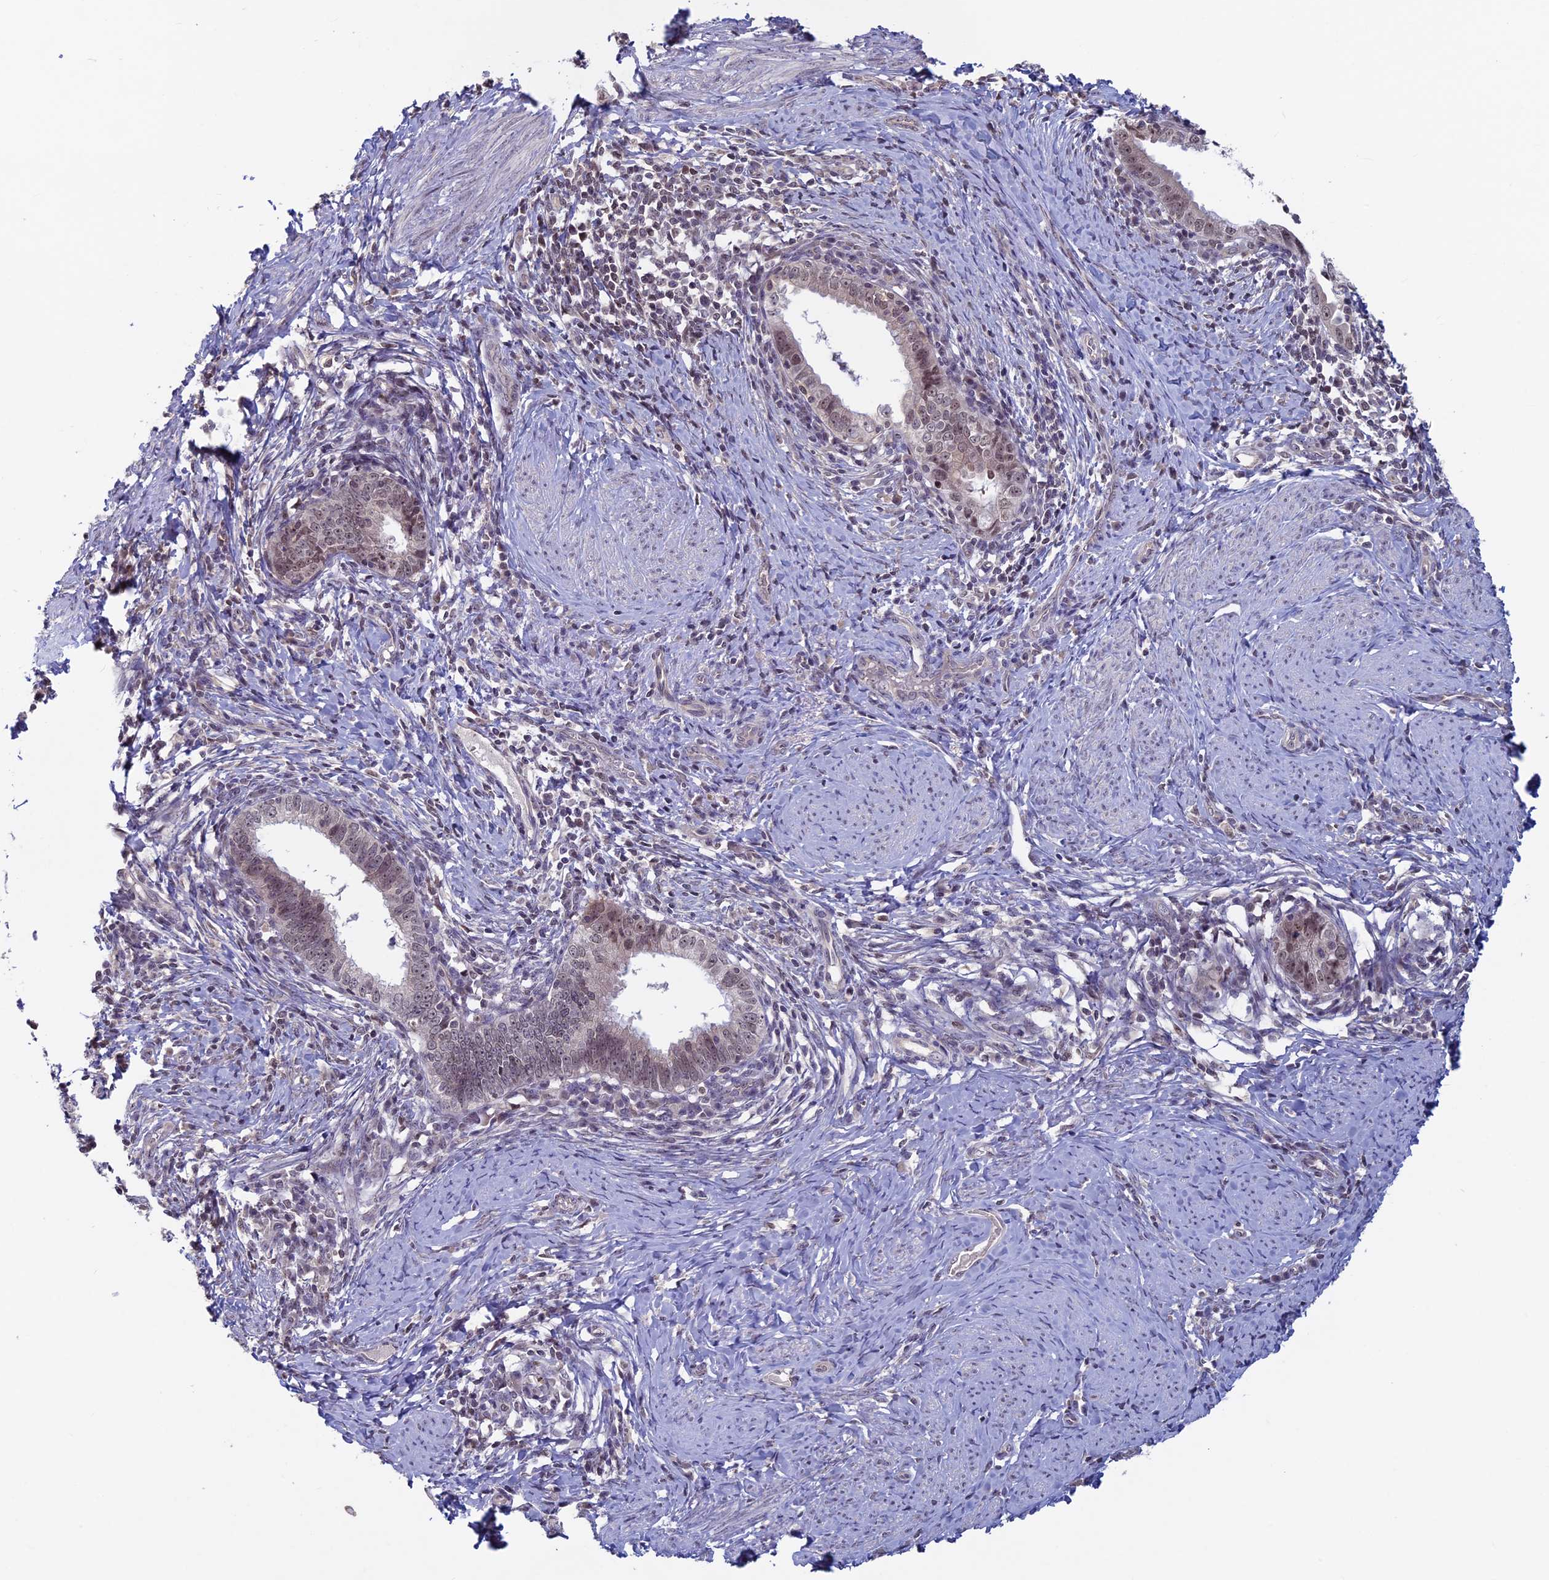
{"staining": {"intensity": "weak", "quantity": ">75%", "location": "nuclear"}, "tissue": "cervical cancer", "cell_type": "Tumor cells", "image_type": "cancer", "snomed": [{"axis": "morphology", "description": "Adenocarcinoma, NOS"}, {"axis": "topography", "description": "Cervix"}], "caption": "Immunohistochemical staining of human cervical cancer demonstrates low levels of weak nuclear protein expression in approximately >75% of tumor cells.", "gene": "SPIRE1", "patient": {"sex": "female", "age": 36}}